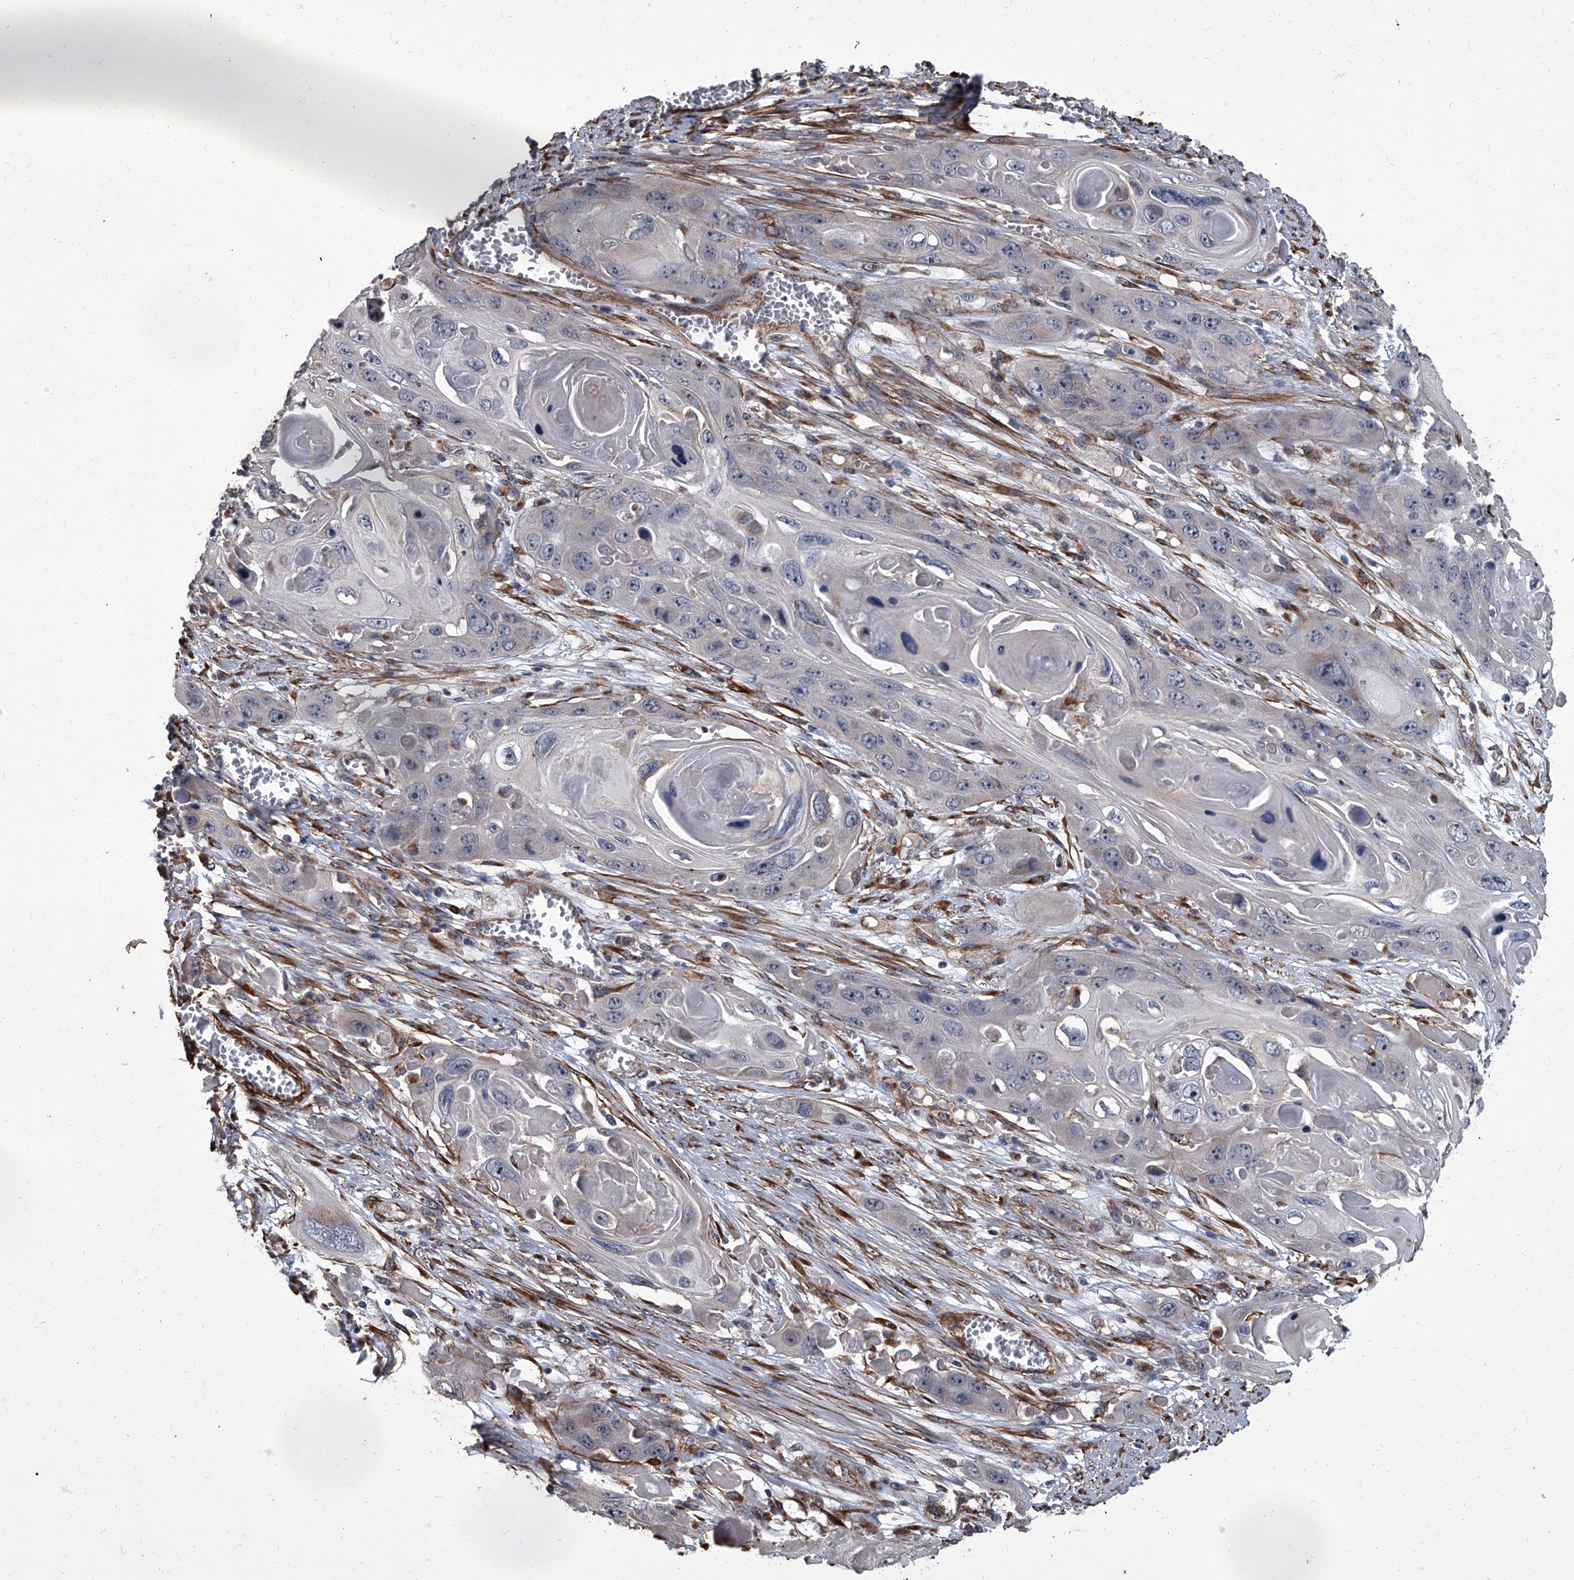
{"staining": {"intensity": "negative", "quantity": "none", "location": "none"}, "tissue": "skin cancer", "cell_type": "Tumor cells", "image_type": "cancer", "snomed": [{"axis": "morphology", "description": "Squamous cell carcinoma, NOS"}, {"axis": "topography", "description": "Skin"}], "caption": "This is a micrograph of immunohistochemistry (IHC) staining of skin squamous cell carcinoma, which shows no positivity in tumor cells.", "gene": "SIRT4", "patient": {"sex": "male", "age": 55}}